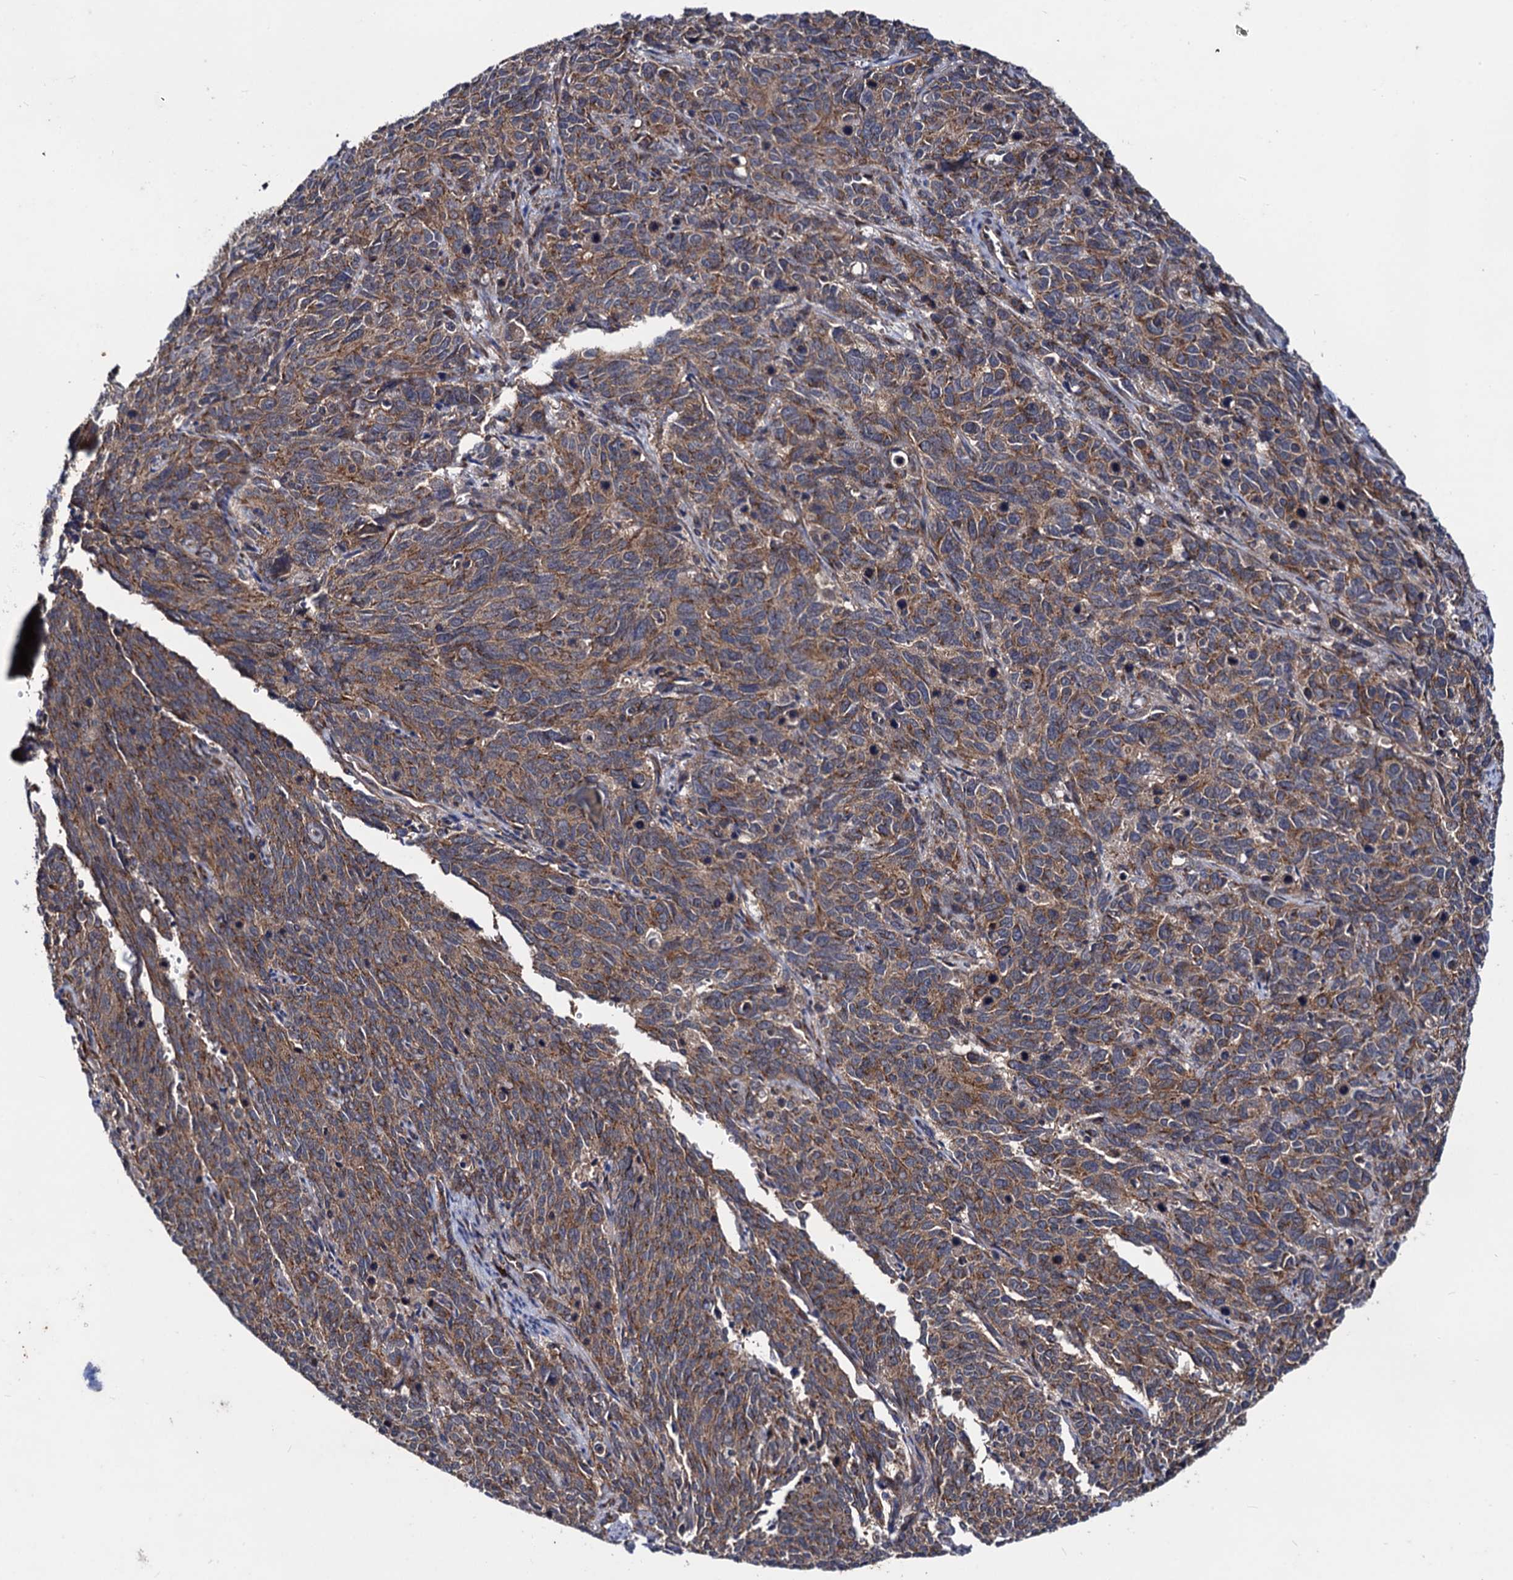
{"staining": {"intensity": "moderate", "quantity": ">75%", "location": "cytoplasmic/membranous"}, "tissue": "cervical cancer", "cell_type": "Tumor cells", "image_type": "cancer", "snomed": [{"axis": "morphology", "description": "Squamous cell carcinoma, NOS"}, {"axis": "topography", "description": "Cervix"}], "caption": "Moderate cytoplasmic/membranous protein staining is appreciated in about >75% of tumor cells in cervical cancer.", "gene": "DYDC1", "patient": {"sex": "female", "age": 60}}